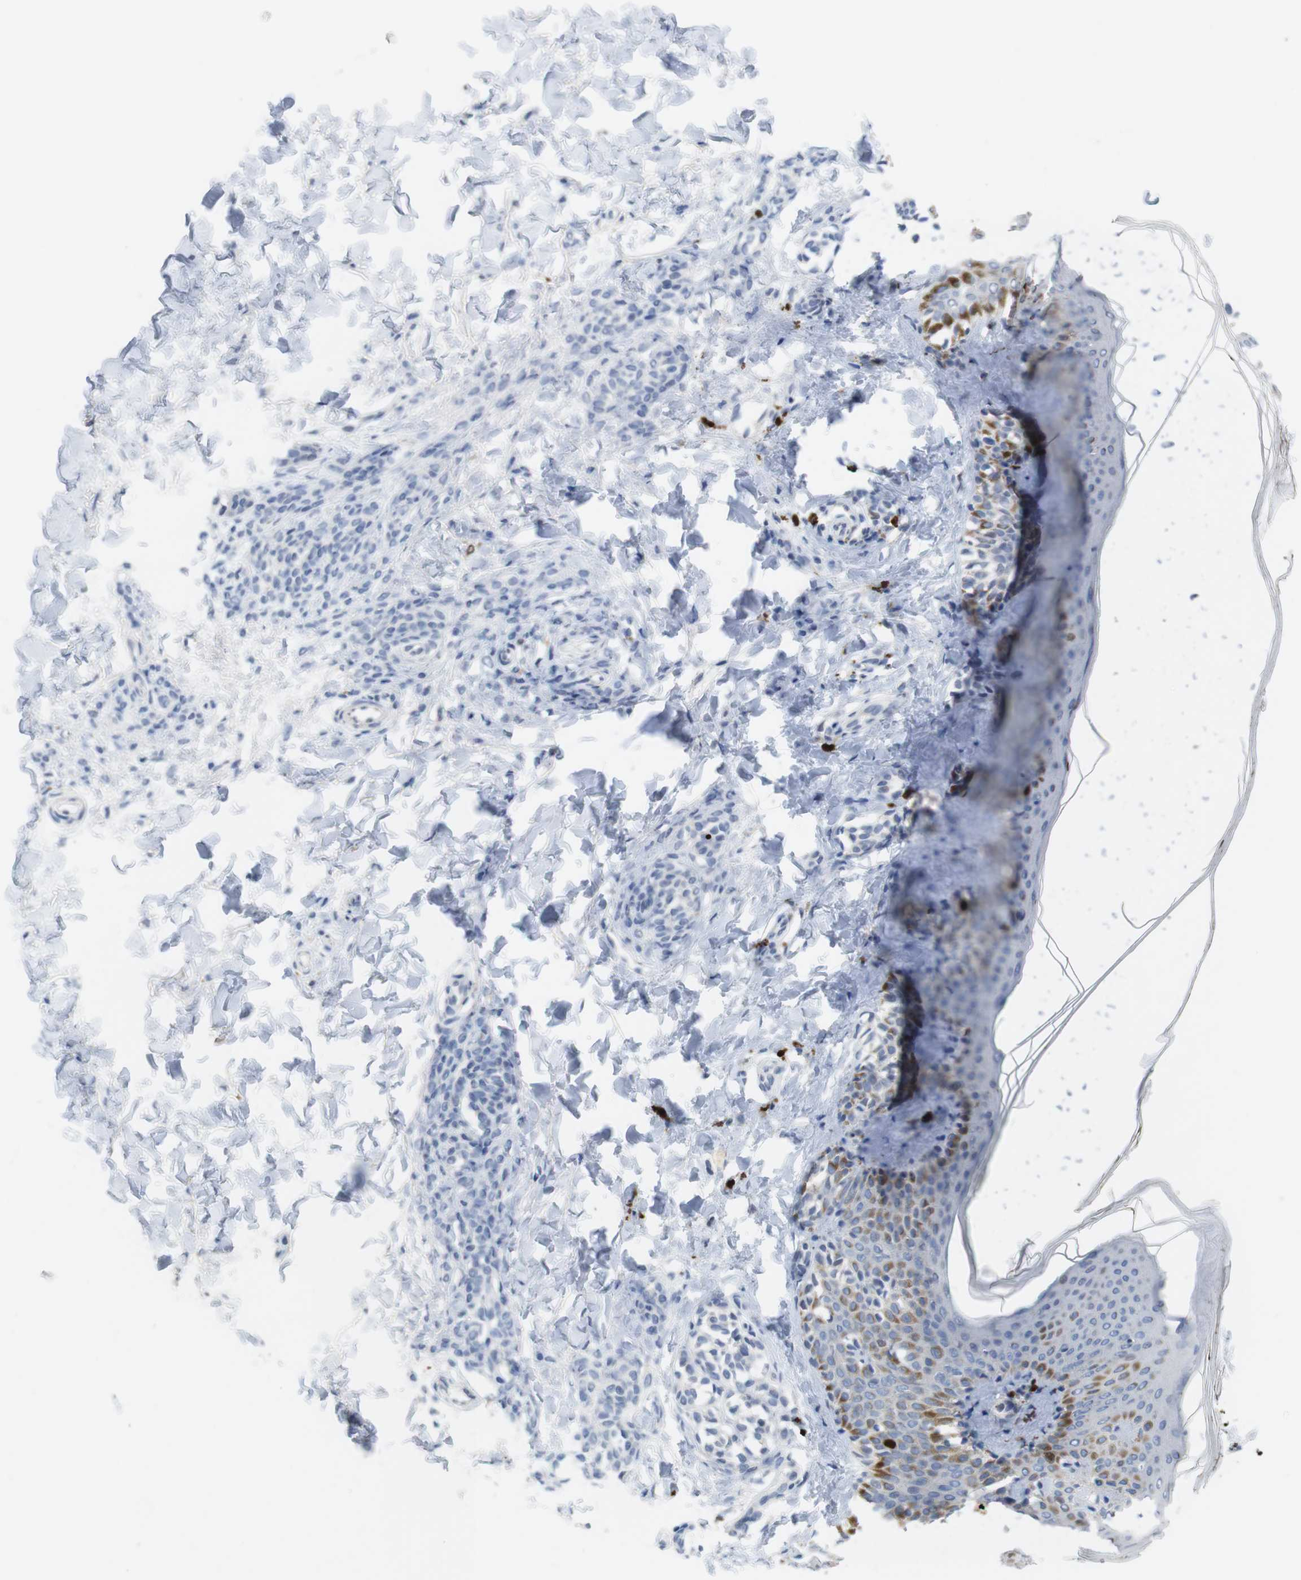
{"staining": {"intensity": "negative", "quantity": "none", "location": "none"}, "tissue": "skin", "cell_type": "Fibroblasts", "image_type": "normal", "snomed": [{"axis": "morphology", "description": "Normal tissue, NOS"}, {"axis": "topography", "description": "Skin"}], "caption": "Histopathology image shows no protein expression in fibroblasts of unremarkable skin.", "gene": "KPNA2", "patient": {"sex": "male", "age": 16}}